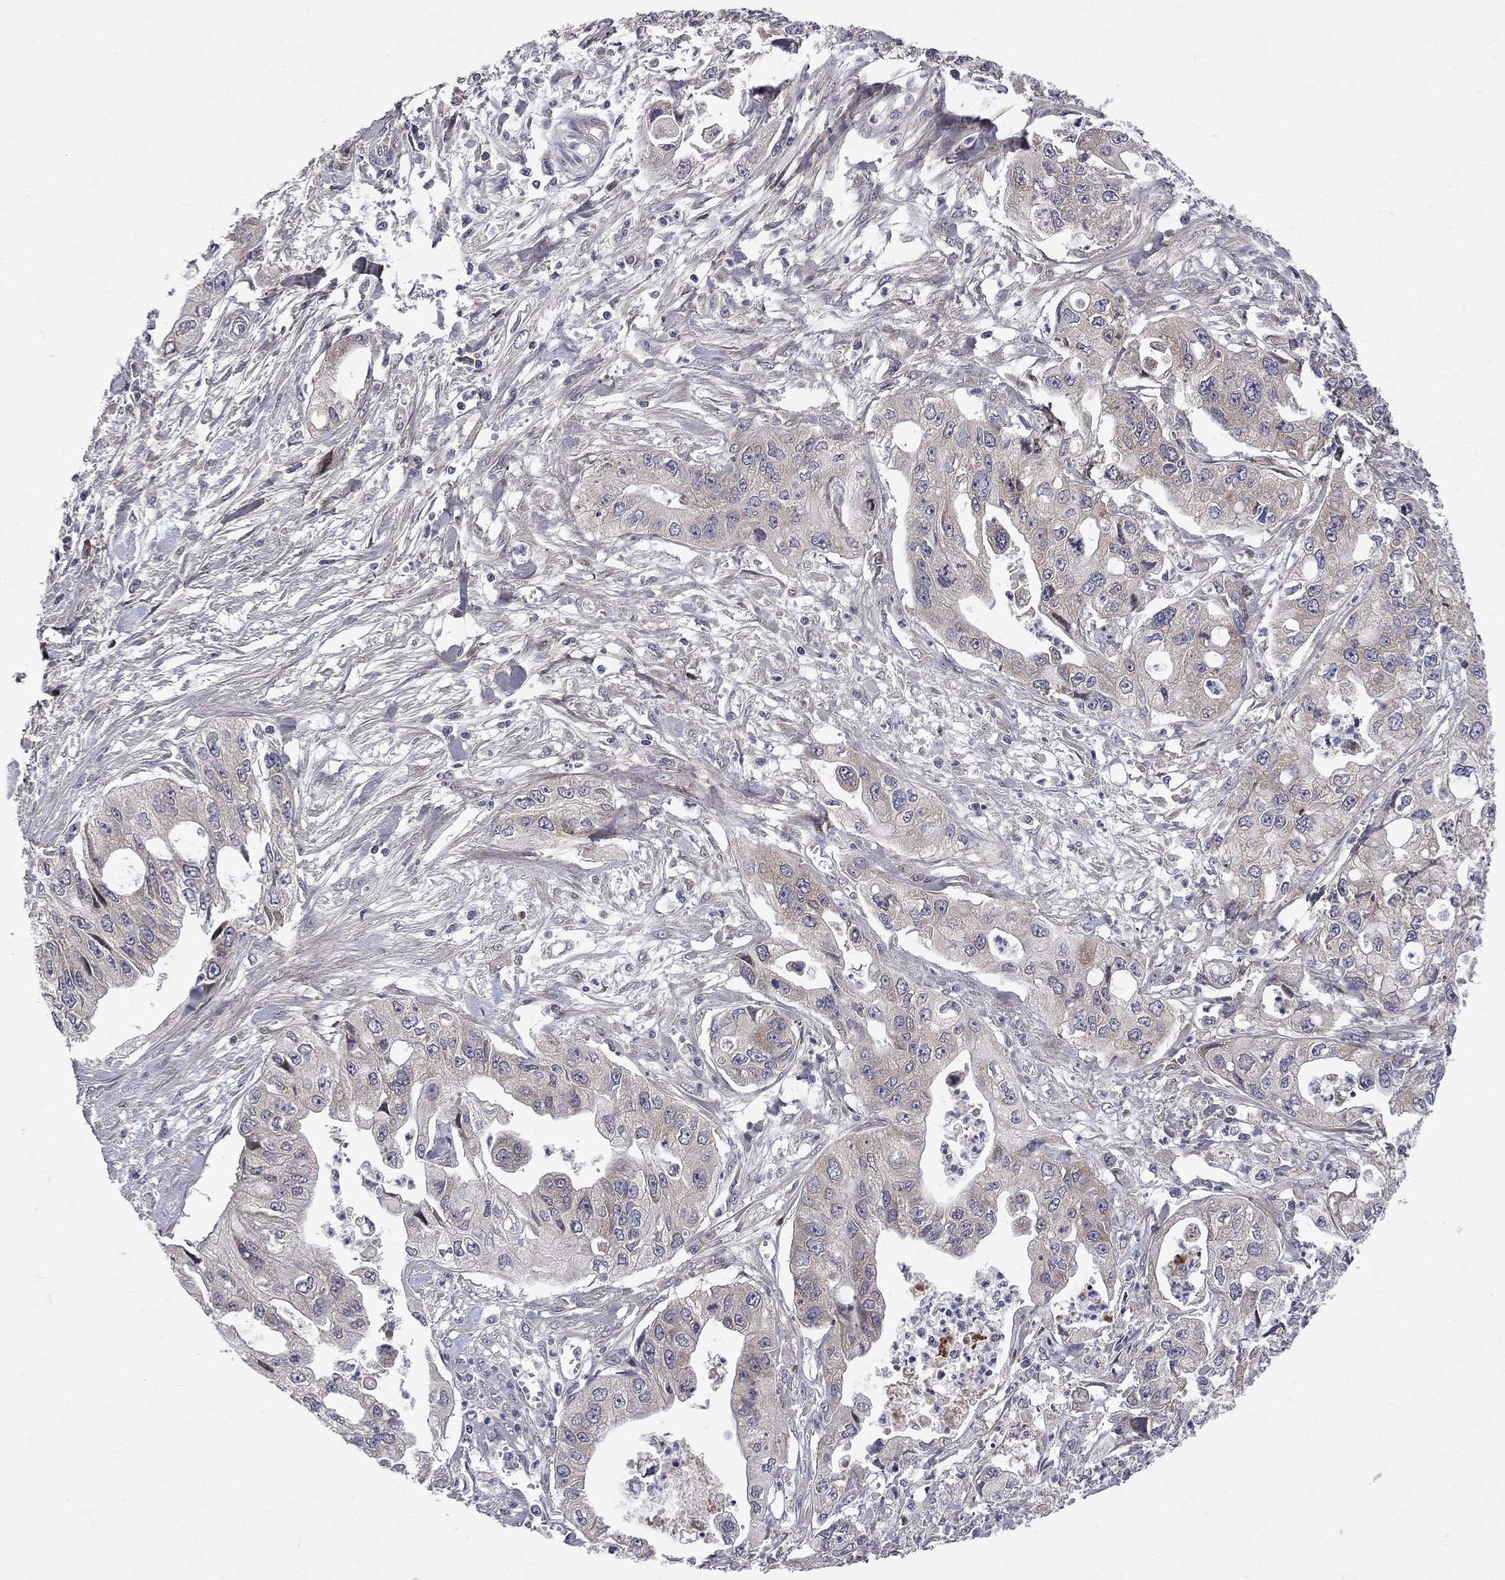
{"staining": {"intensity": "weak", "quantity": "<25%", "location": "cytoplasmic/membranous"}, "tissue": "pancreatic cancer", "cell_type": "Tumor cells", "image_type": "cancer", "snomed": [{"axis": "morphology", "description": "Adenocarcinoma, NOS"}, {"axis": "topography", "description": "Pancreas"}], "caption": "DAB immunohistochemical staining of human pancreatic cancer (adenocarcinoma) exhibits no significant staining in tumor cells.", "gene": "CNOT11", "patient": {"sex": "male", "age": 70}}